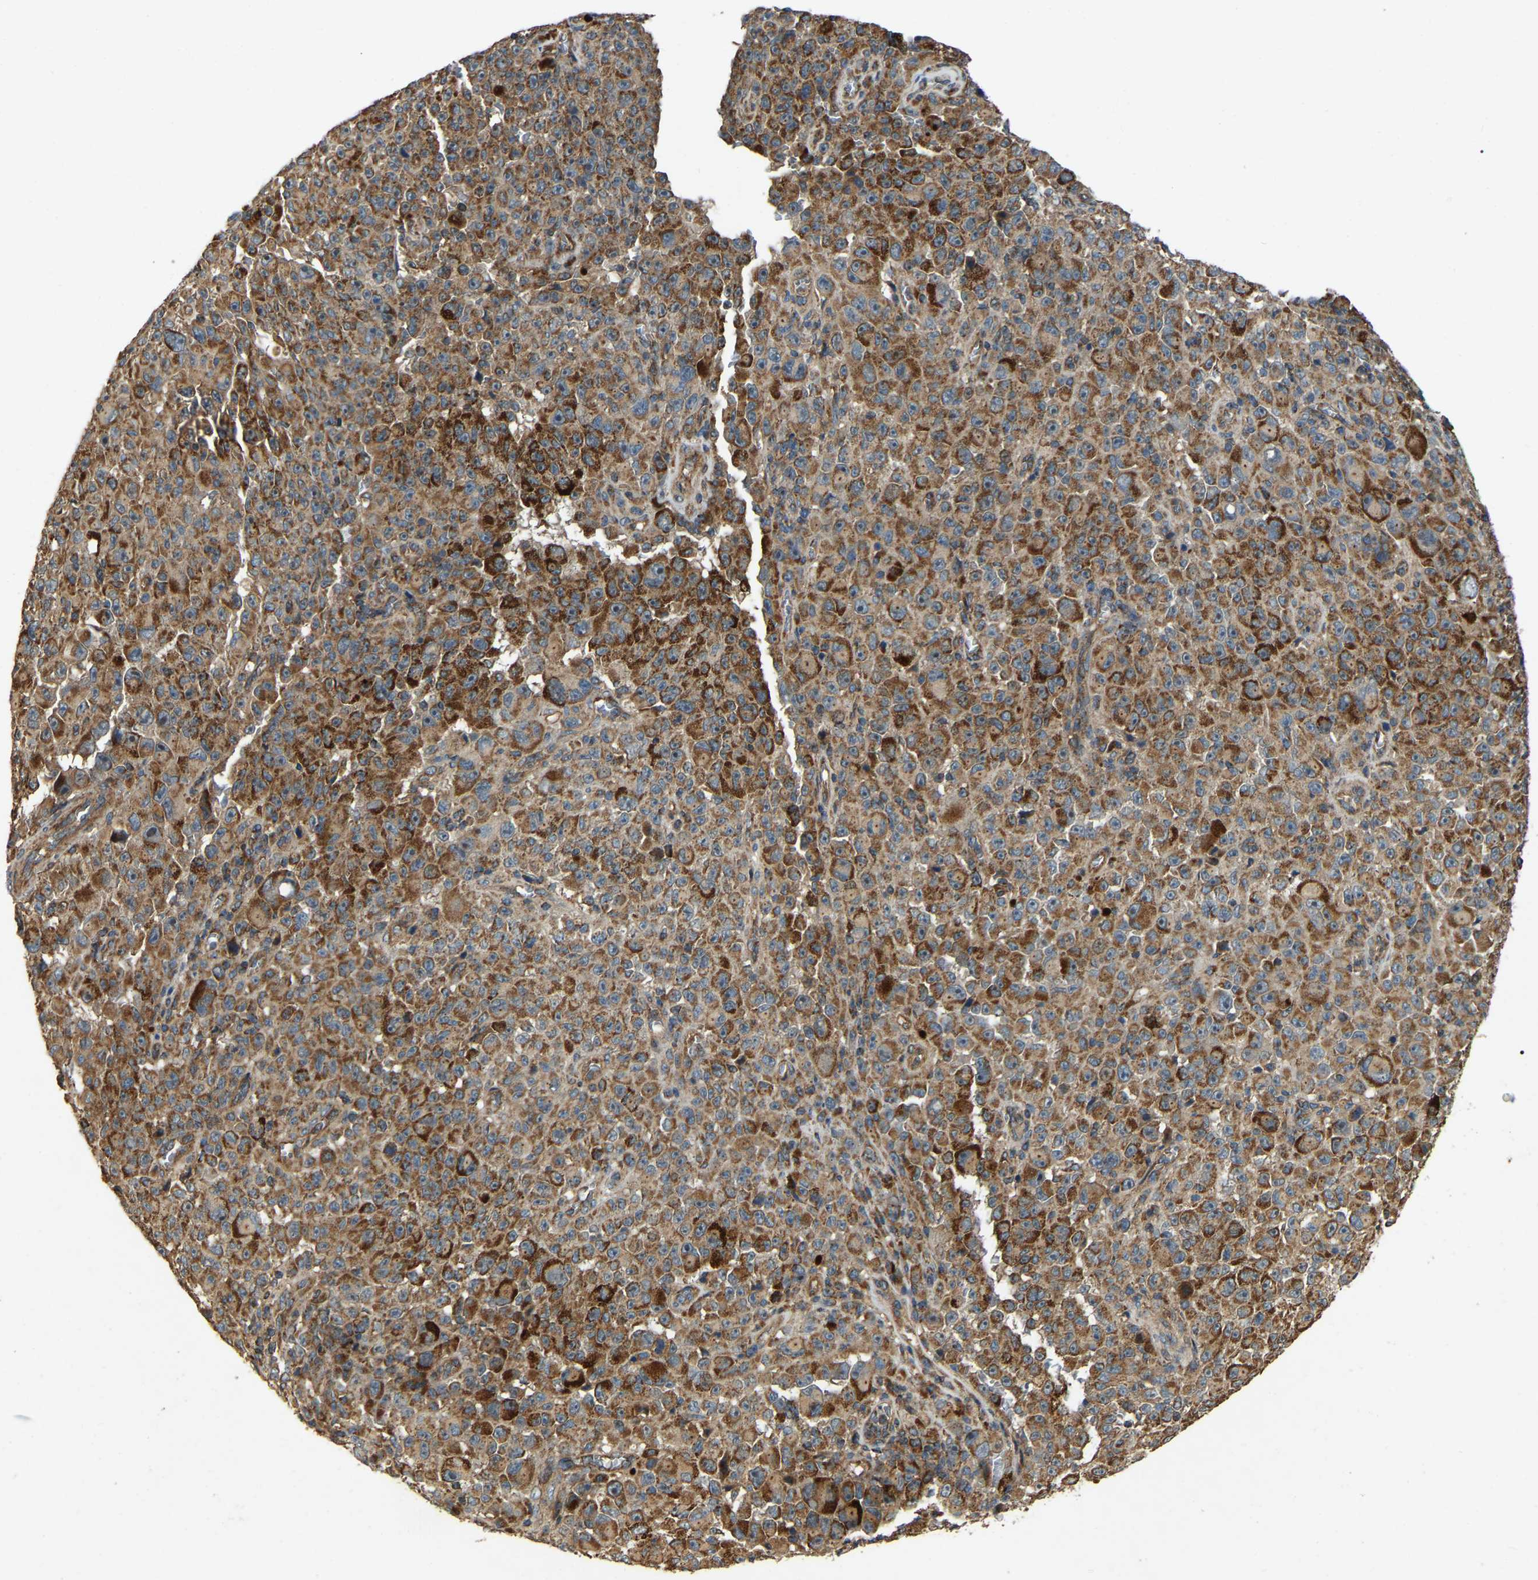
{"staining": {"intensity": "strong", "quantity": ">75%", "location": "cytoplasmic/membranous"}, "tissue": "melanoma", "cell_type": "Tumor cells", "image_type": "cancer", "snomed": [{"axis": "morphology", "description": "Malignant melanoma, NOS"}, {"axis": "topography", "description": "Skin"}], "caption": "Immunohistochemical staining of human melanoma shows high levels of strong cytoplasmic/membranous expression in approximately >75% of tumor cells.", "gene": "SAMD9L", "patient": {"sex": "female", "age": 82}}